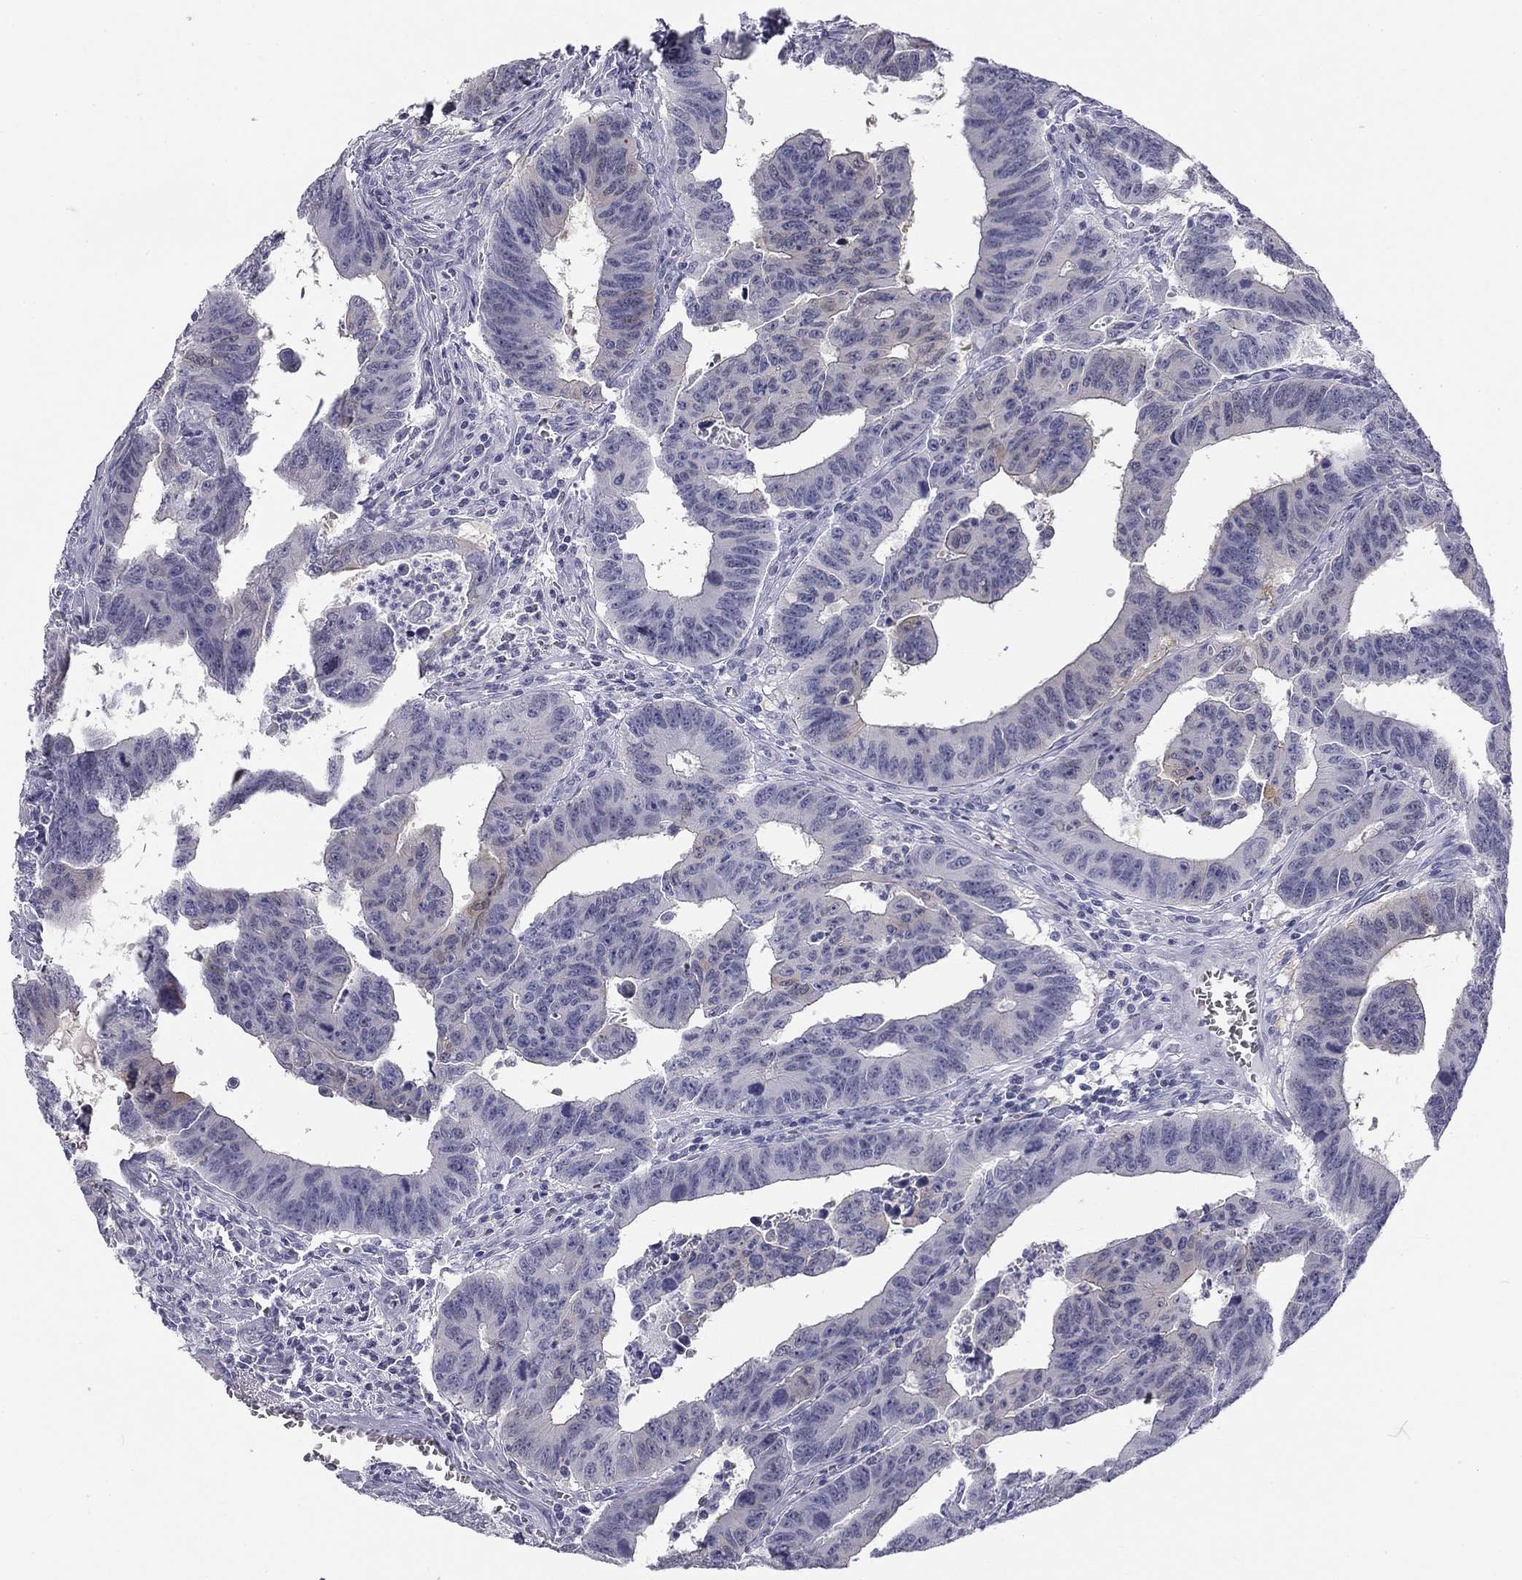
{"staining": {"intensity": "negative", "quantity": "none", "location": "none"}, "tissue": "colorectal cancer", "cell_type": "Tumor cells", "image_type": "cancer", "snomed": [{"axis": "morphology", "description": "Adenocarcinoma, NOS"}, {"axis": "topography", "description": "Appendix"}, {"axis": "topography", "description": "Colon"}, {"axis": "topography", "description": "Cecum"}, {"axis": "topography", "description": "Colon asc"}], "caption": "Tumor cells are negative for brown protein staining in colorectal cancer (adenocarcinoma).", "gene": "SULT2B1", "patient": {"sex": "female", "age": 85}}